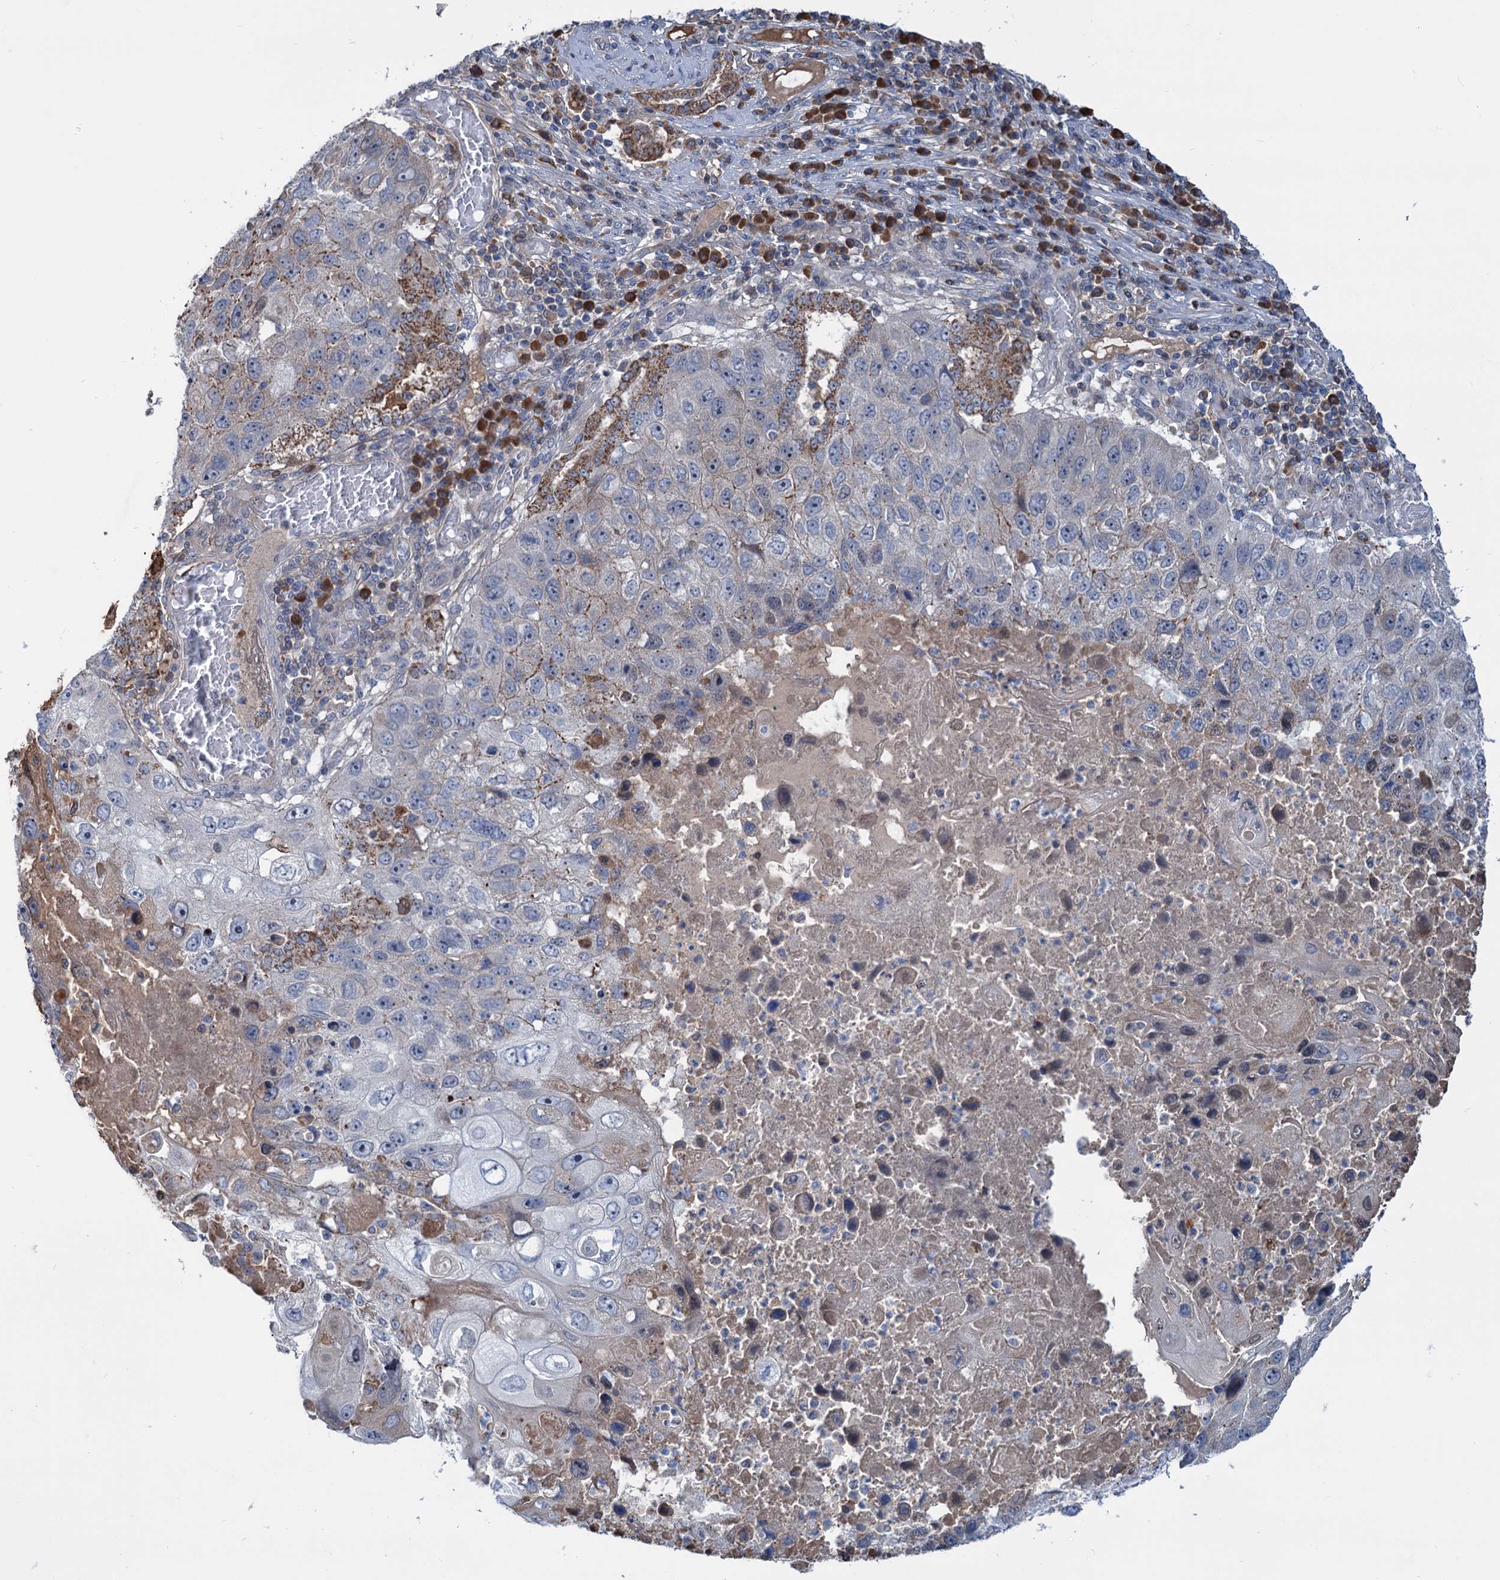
{"staining": {"intensity": "negative", "quantity": "none", "location": "none"}, "tissue": "lung cancer", "cell_type": "Tumor cells", "image_type": "cancer", "snomed": [{"axis": "morphology", "description": "Squamous cell carcinoma, NOS"}, {"axis": "topography", "description": "Lung"}], "caption": "An image of lung squamous cell carcinoma stained for a protein reveals no brown staining in tumor cells. Brightfield microscopy of immunohistochemistry stained with DAB (brown) and hematoxylin (blue), captured at high magnification.", "gene": "LPIN1", "patient": {"sex": "male", "age": 61}}